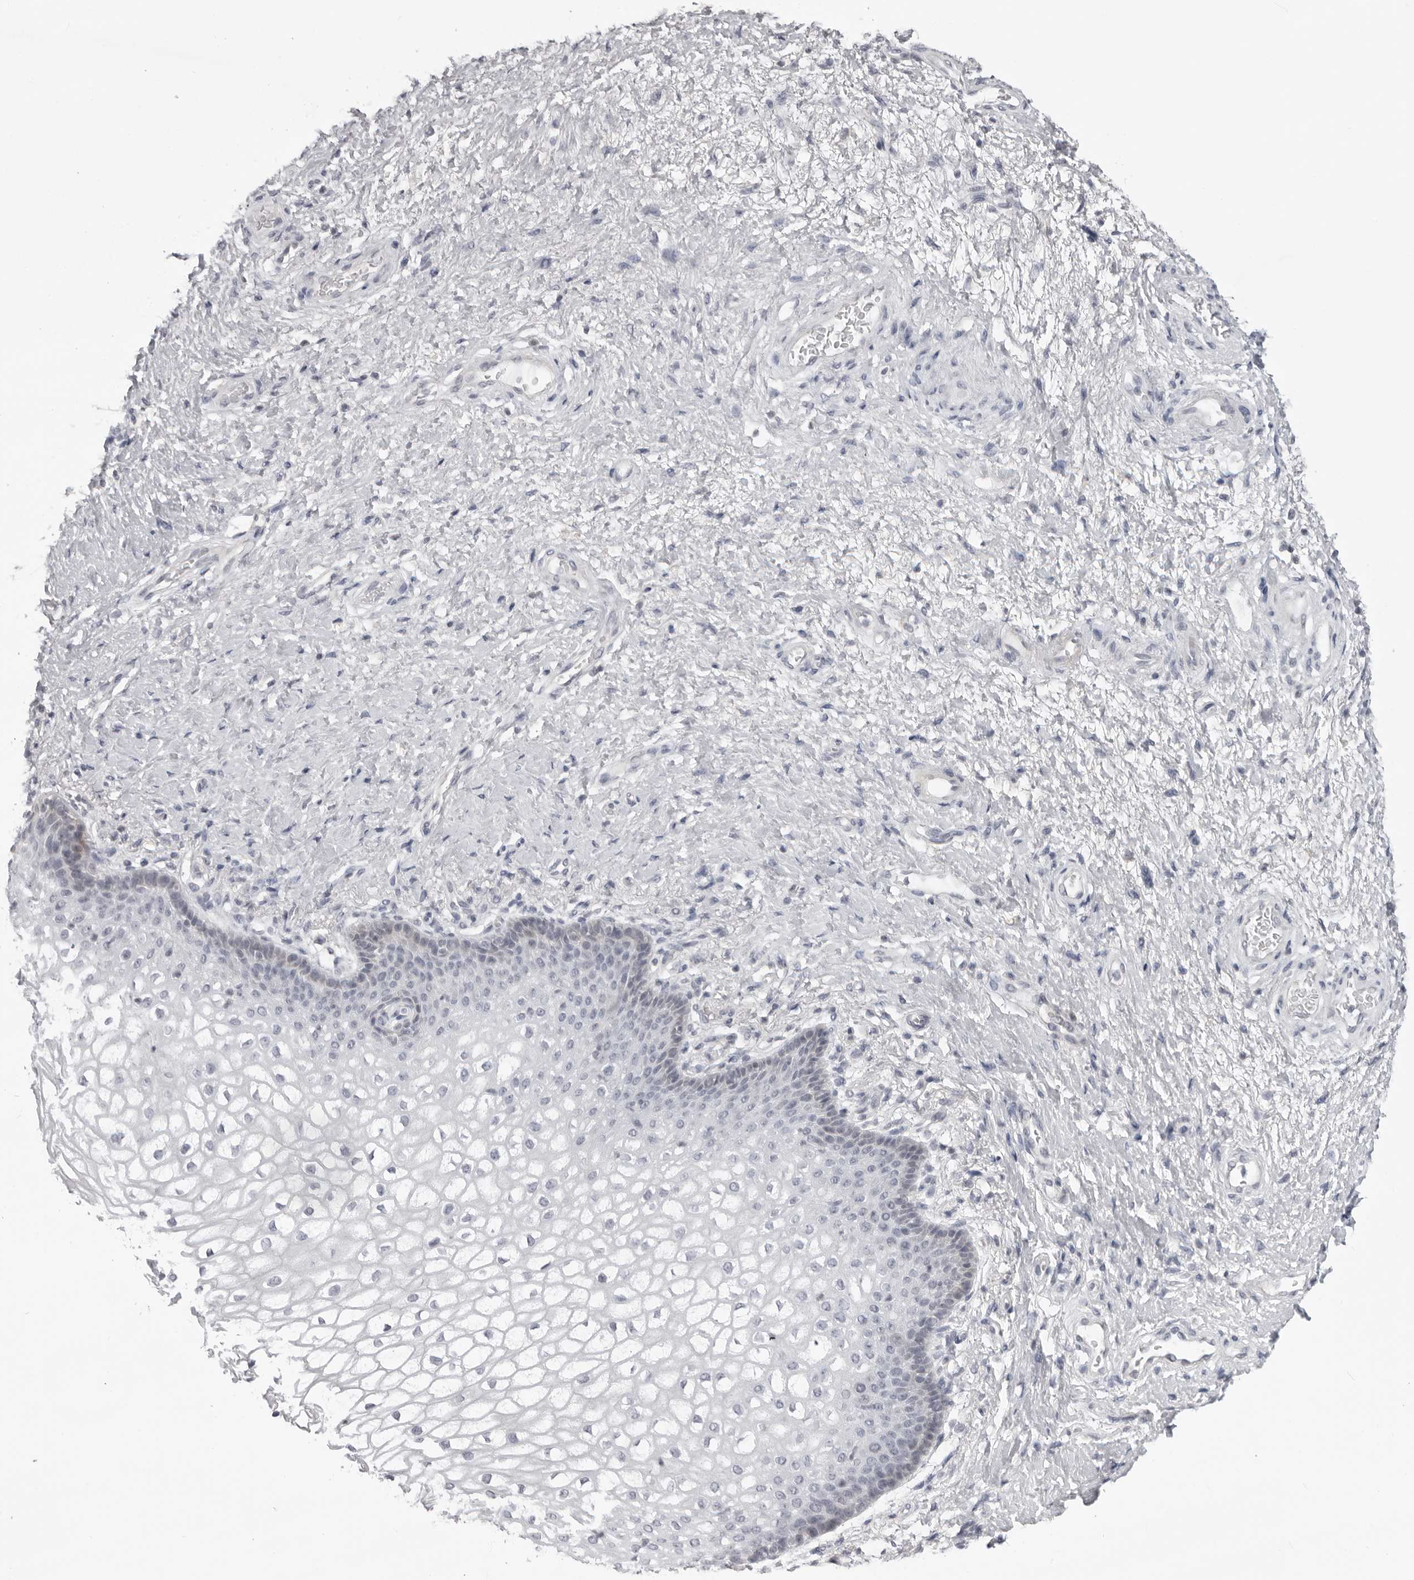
{"staining": {"intensity": "negative", "quantity": "none", "location": "none"}, "tissue": "vagina", "cell_type": "Squamous epithelial cells", "image_type": "normal", "snomed": [{"axis": "morphology", "description": "Normal tissue, NOS"}, {"axis": "topography", "description": "Vagina"}], "caption": "DAB immunohistochemical staining of benign vagina shows no significant positivity in squamous epithelial cells.", "gene": "DNALI1", "patient": {"sex": "female", "age": 60}}